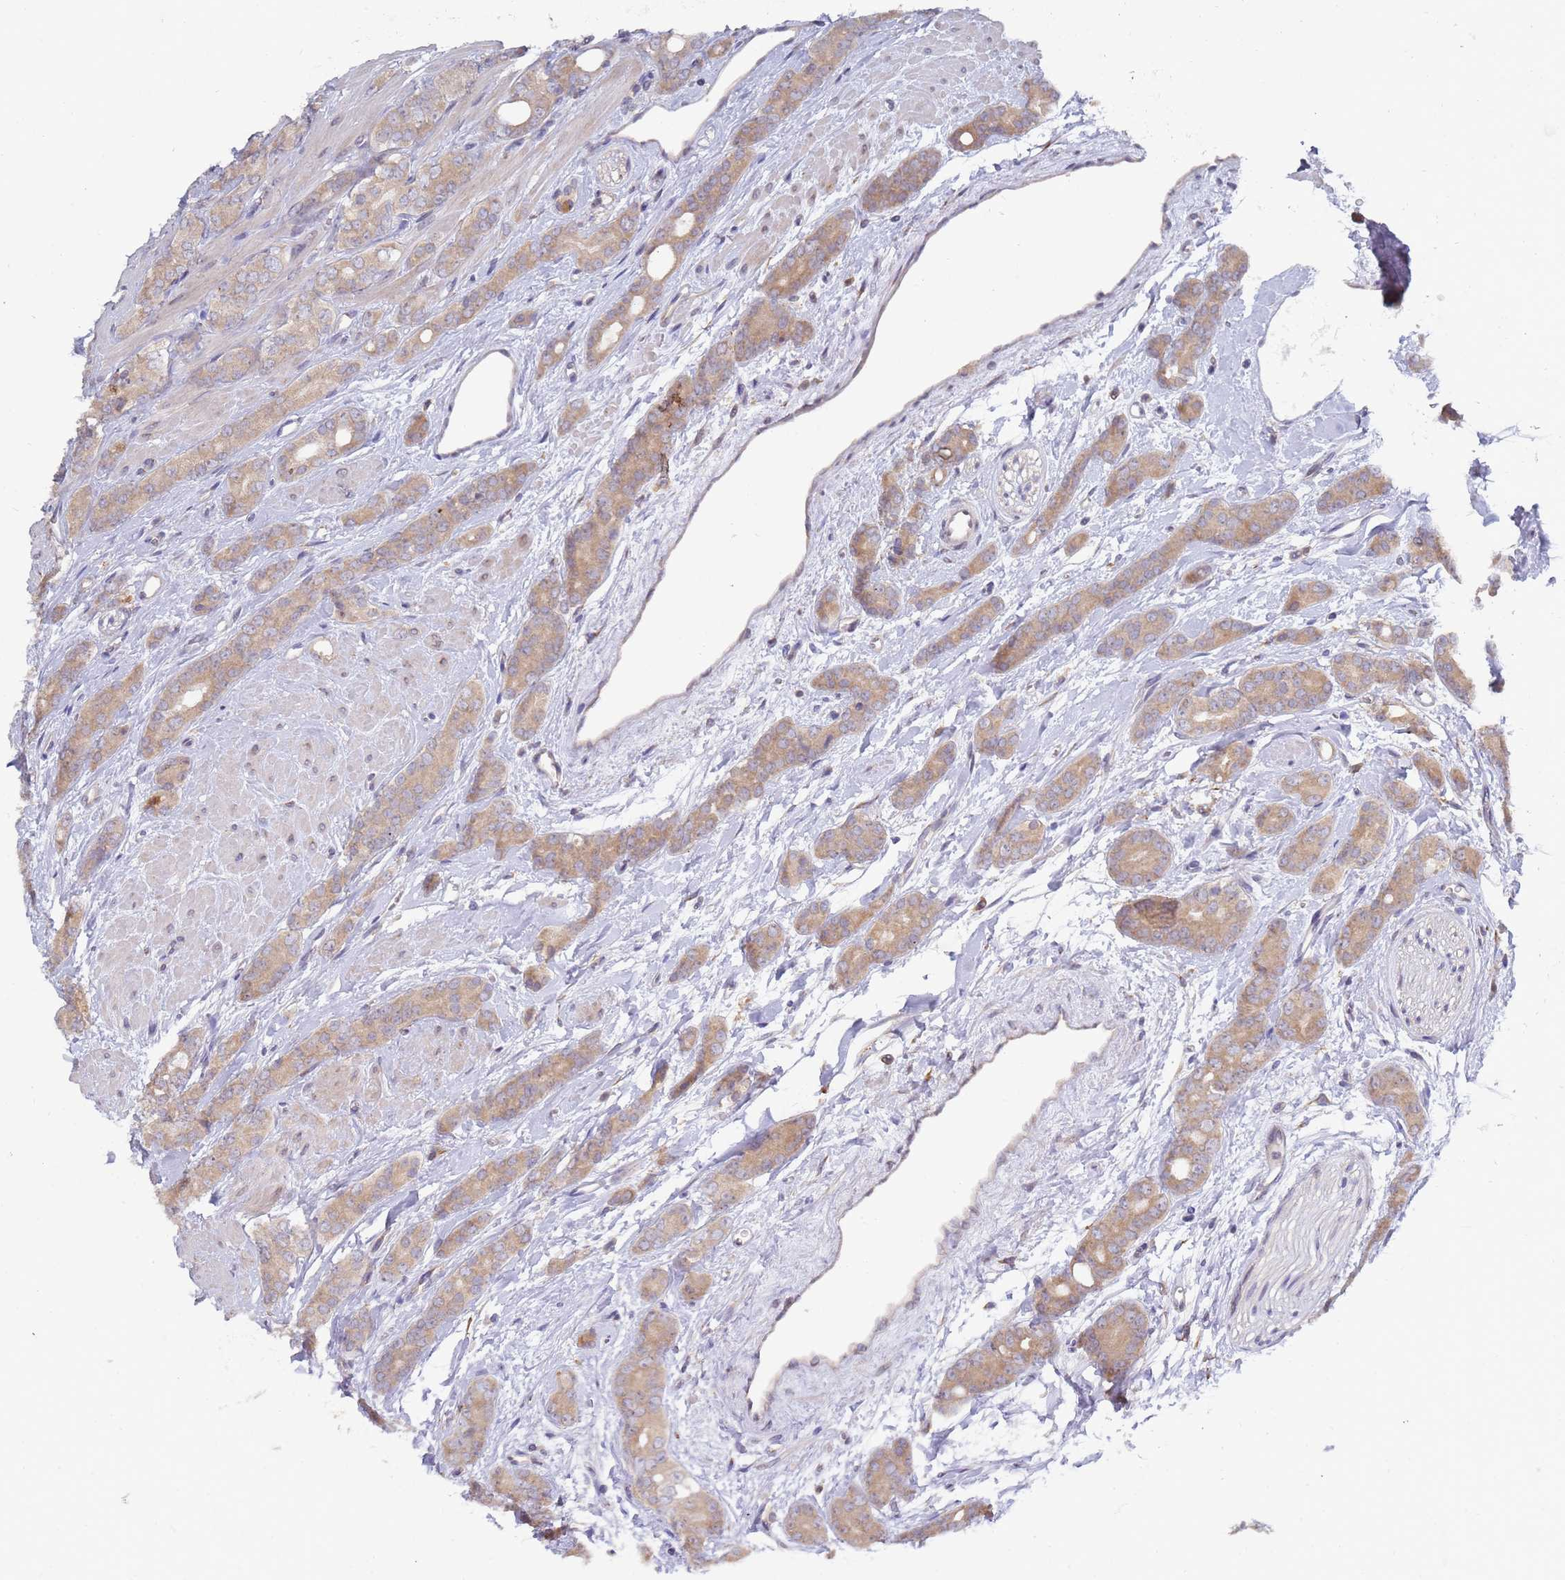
{"staining": {"intensity": "moderate", "quantity": ">75%", "location": "cytoplasmic/membranous"}, "tissue": "prostate cancer", "cell_type": "Tumor cells", "image_type": "cancer", "snomed": [{"axis": "morphology", "description": "Adenocarcinoma, High grade"}, {"axis": "topography", "description": "Prostate"}], "caption": "Brown immunohistochemical staining in adenocarcinoma (high-grade) (prostate) reveals moderate cytoplasmic/membranous positivity in about >75% of tumor cells. Using DAB (3,3'-diaminobenzidine) (brown) and hematoxylin (blue) stains, captured at high magnification using brightfield microscopy.", "gene": "VRK2", "patient": {"sex": "male", "age": 62}}